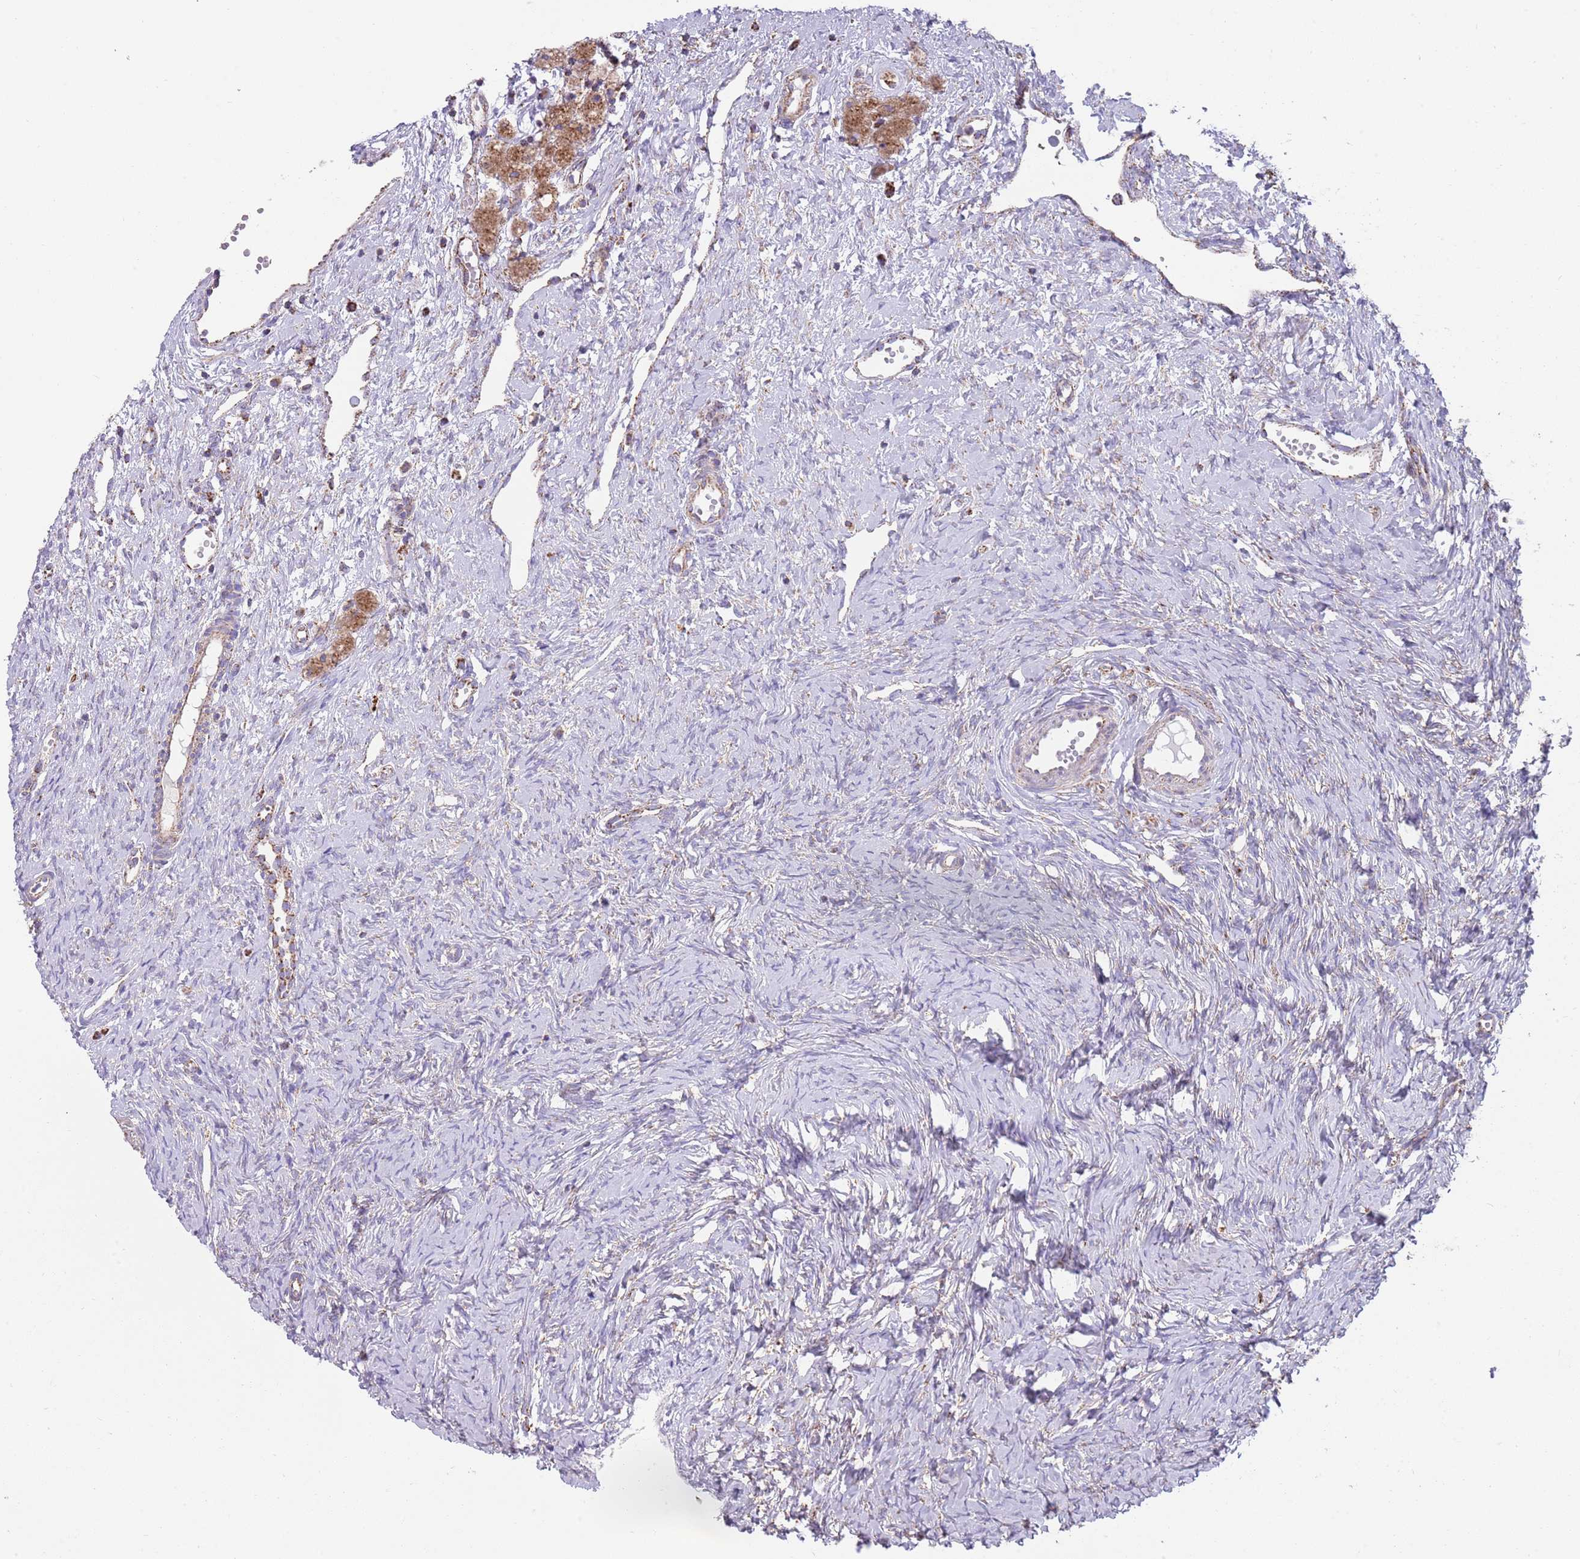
{"staining": {"intensity": "strong", "quantity": ">75%", "location": "cytoplasmic/membranous"}, "tissue": "ovary", "cell_type": "Follicle cells", "image_type": "normal", "snomed": [{"axis": "morphology", "description": "Normal tissue, NOS"}, {"axis": "topography", "description": "Ovary"}], "caption": "DAB (3,3'-diaminobenzidine) immunohistochemical staining of benign ovary displays strong cytoplasmic/membranous protein expression in about >75% of follicle cells. (IHC, brightfield microscopy, high magnification).", "gene": "TTLL1", "patient": {"sex": "female", "age": 51}}